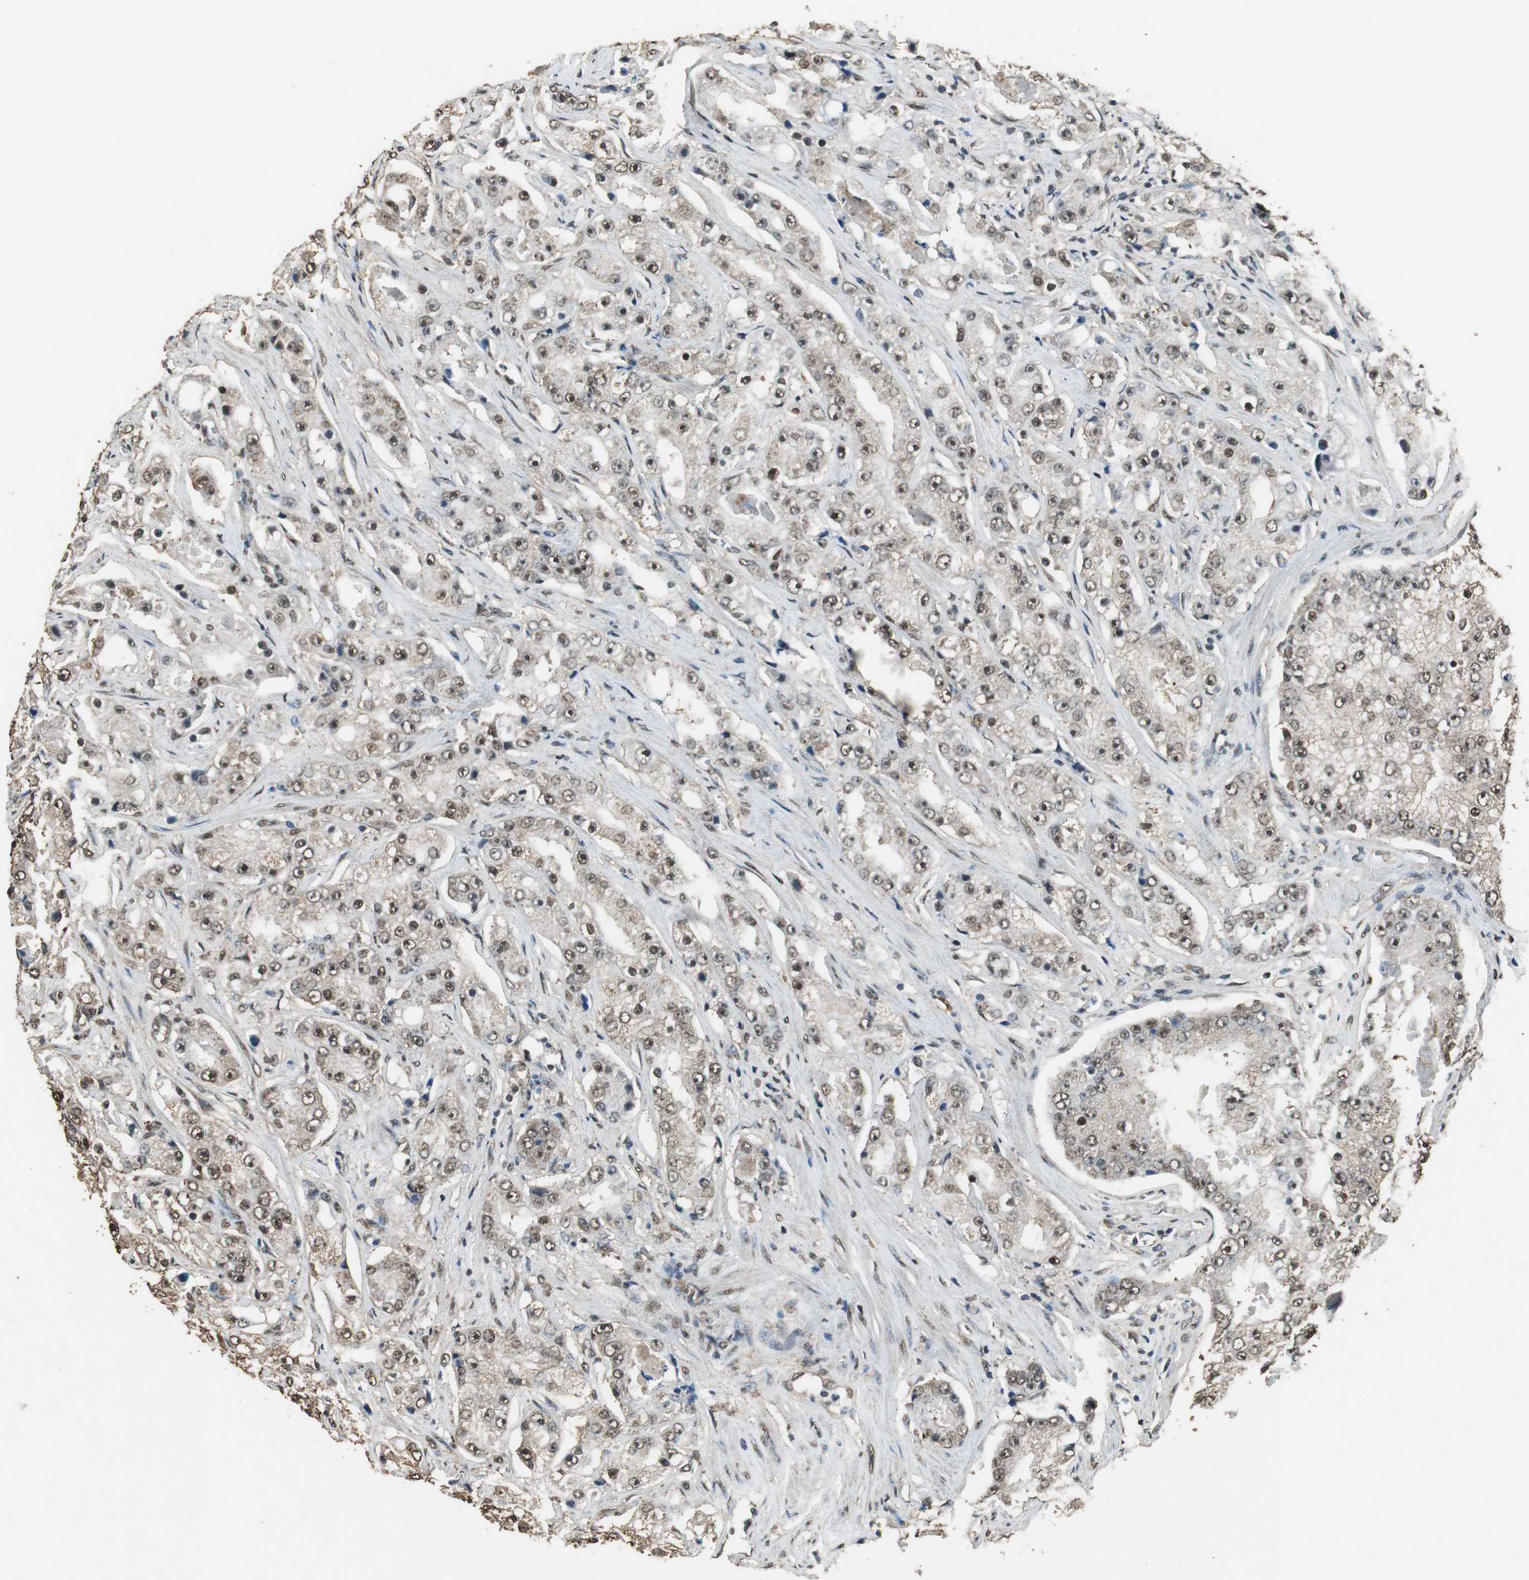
{"staining": {"intensity": "moderate", "quantity": ">75%", "location": "cytoplasmic/membranous,nuclear"}, "tissue": "prostate cancer", "cell_type": "Tumor cells", "image_type": "cancer", "snomed": [{"axis": "morphology", "description": "Adenocarcinoma, High grade"}, {"axis": "topography", "description": "Prostate"}], "caption": "This photomicrograph shows IHC staining of human prostate adenocarcinoma (high-grade), with medium moderate cytoplasmic/membranous and nuclear expression in approximately >75% of tumor cells.", "gene": "PPP1R13B", "patient": {"sex": "male", "age": 73}}